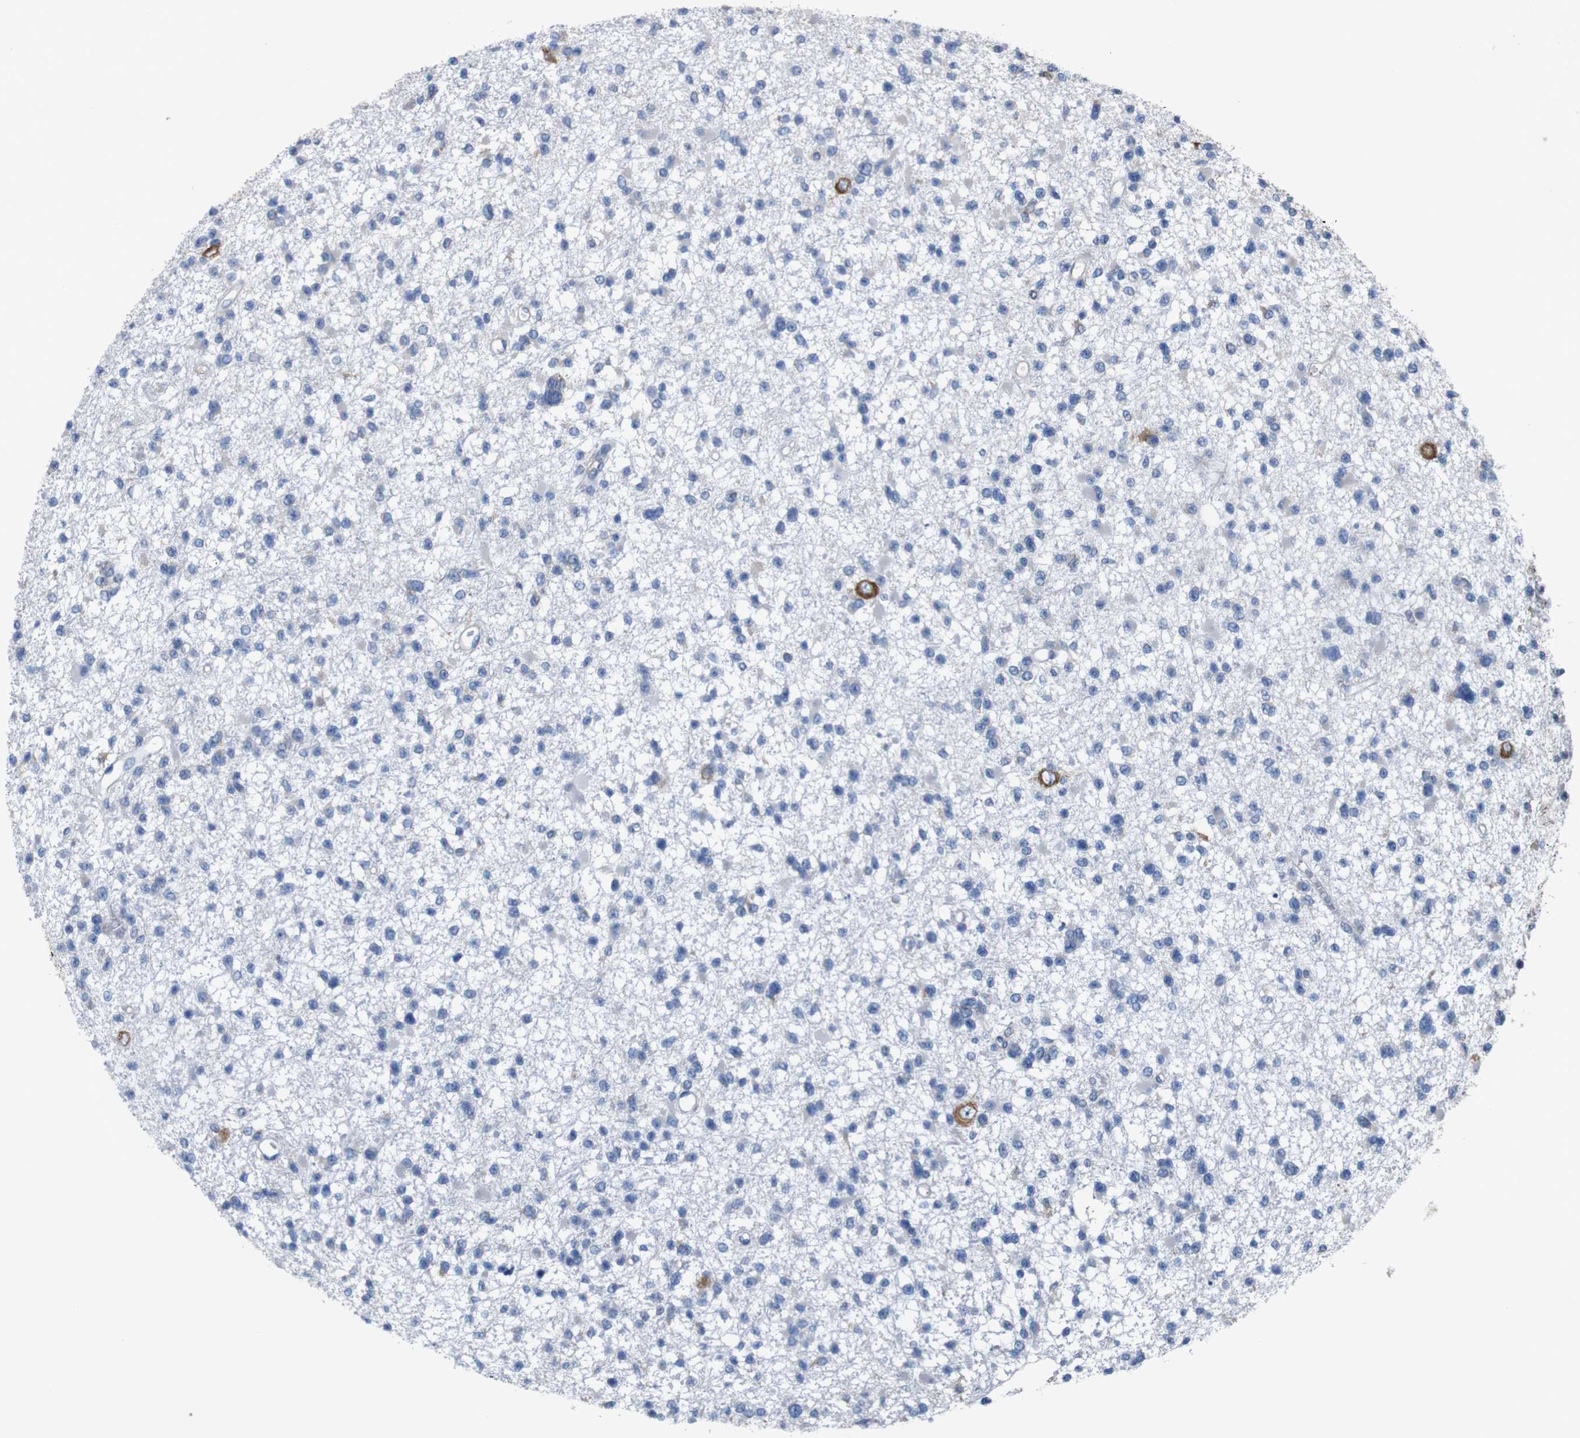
{"staining": {"intensity": "negative", "quantity": "none", "location": "none"}, "tissue": "glioma", "cell_type": "Tumor cells", "image_type": "cancer", "snomed": [{"axis": "morphology", "description": "Glioma, malignant, Low grade"}, {"axis": "topography", "description": "Brain"}], "caption": "Micrograph shows no significant protein positivity in tumor cells of glioma. (DAB (3,3'-diaminobenzidine) immunohistochemistry with hematoxylin counter stain).", "gene": "MYEOV", "patient": {"sex": "female", "age": 22}}